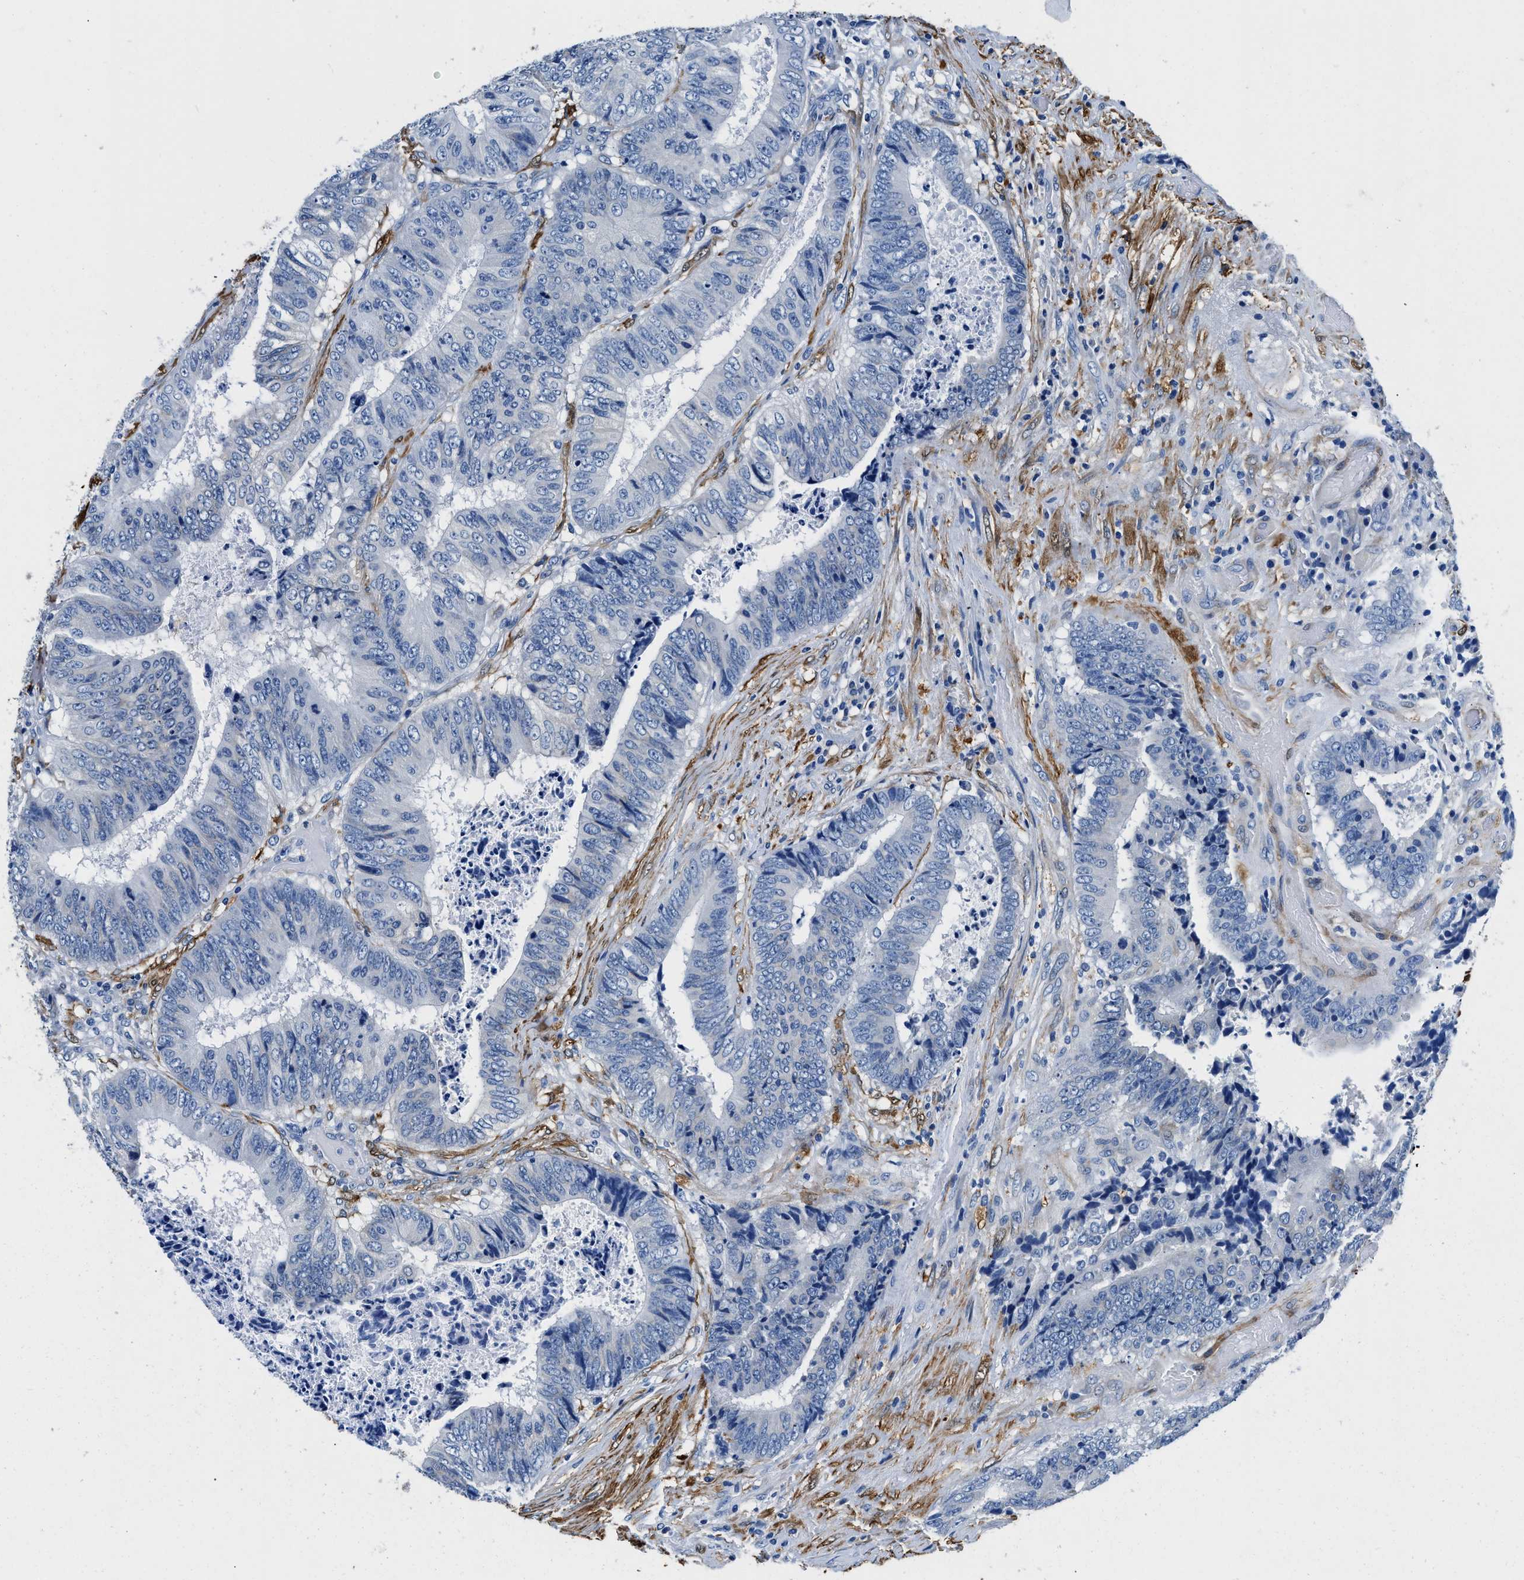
{"staining": {"intensity": "negative", "quantity": "none", "location": "none"}, "tissue": "colorectal cancer", "cell_type": "Tumor cells", "image_type": "cancer", "snomed": [{"axis": "morphology", "description": "Adenocarcinoma, NOS"}, {"axis": "topography", "description": "Rectum"}], "caption": "The image shows no staining of tumor cells in colorectal cancer.", "gene": "TEX261", "patient": {"sex": "male", "age": 72}}